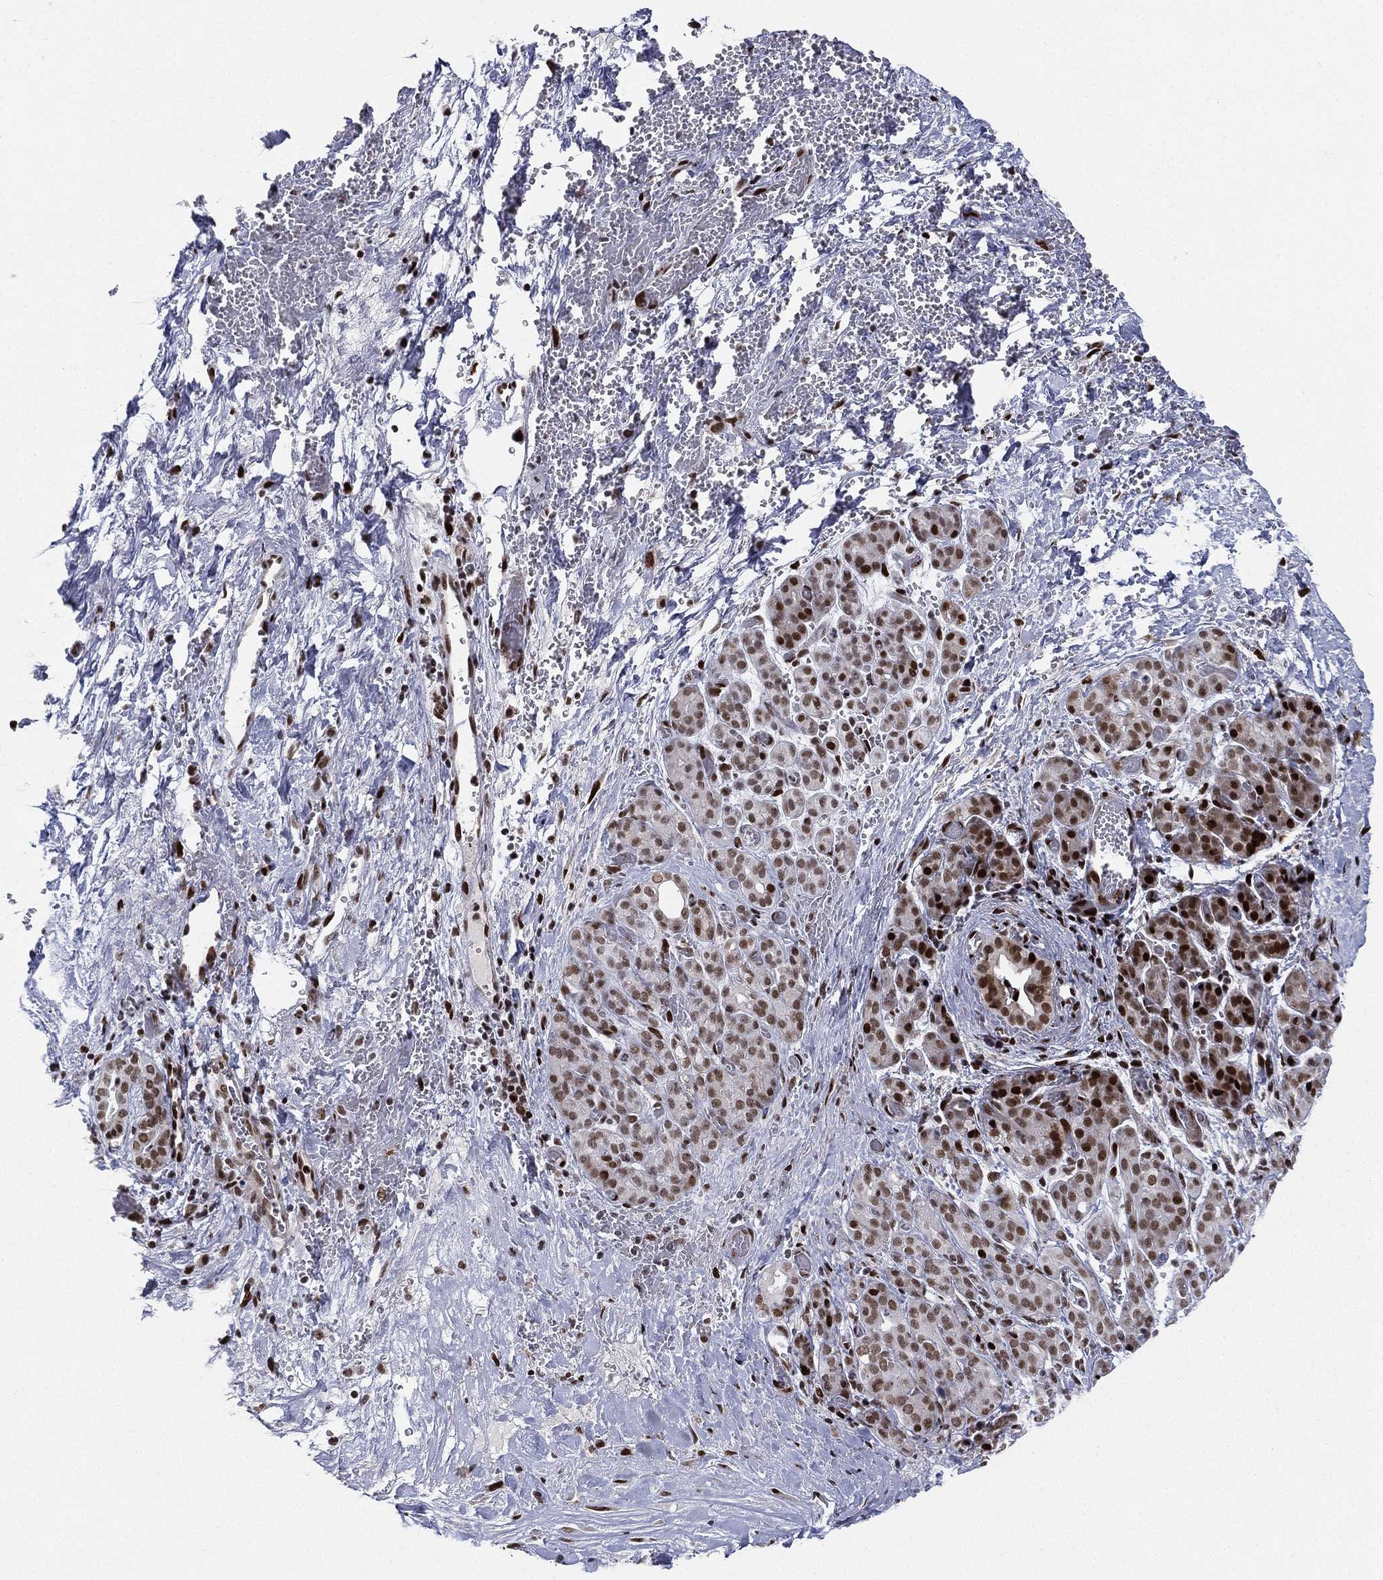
{"staining": {"intensity": "strong", "quantity": ">75%", "location": "nuclear"}, "tissue": "pancreatic cancer", "cell_type": "Tumor cells", "image_type": "cancer", "snomed": [{"axis": "morphology", "description": "Adenocarcinoma, NOS"}, {"axis": "topography", "description": "Pancreas"}], "caption": "IHC of human adenocarcinoma (pancreatic) displays high levels of strong nuclear expression in about >75% of tumor cells. (DAB (3,3'-diaminobenzidine) IHC with brightfield microscopy, high magnification).", "gene": "RTF1", "patient": {"sex": "male", "age": 44}}